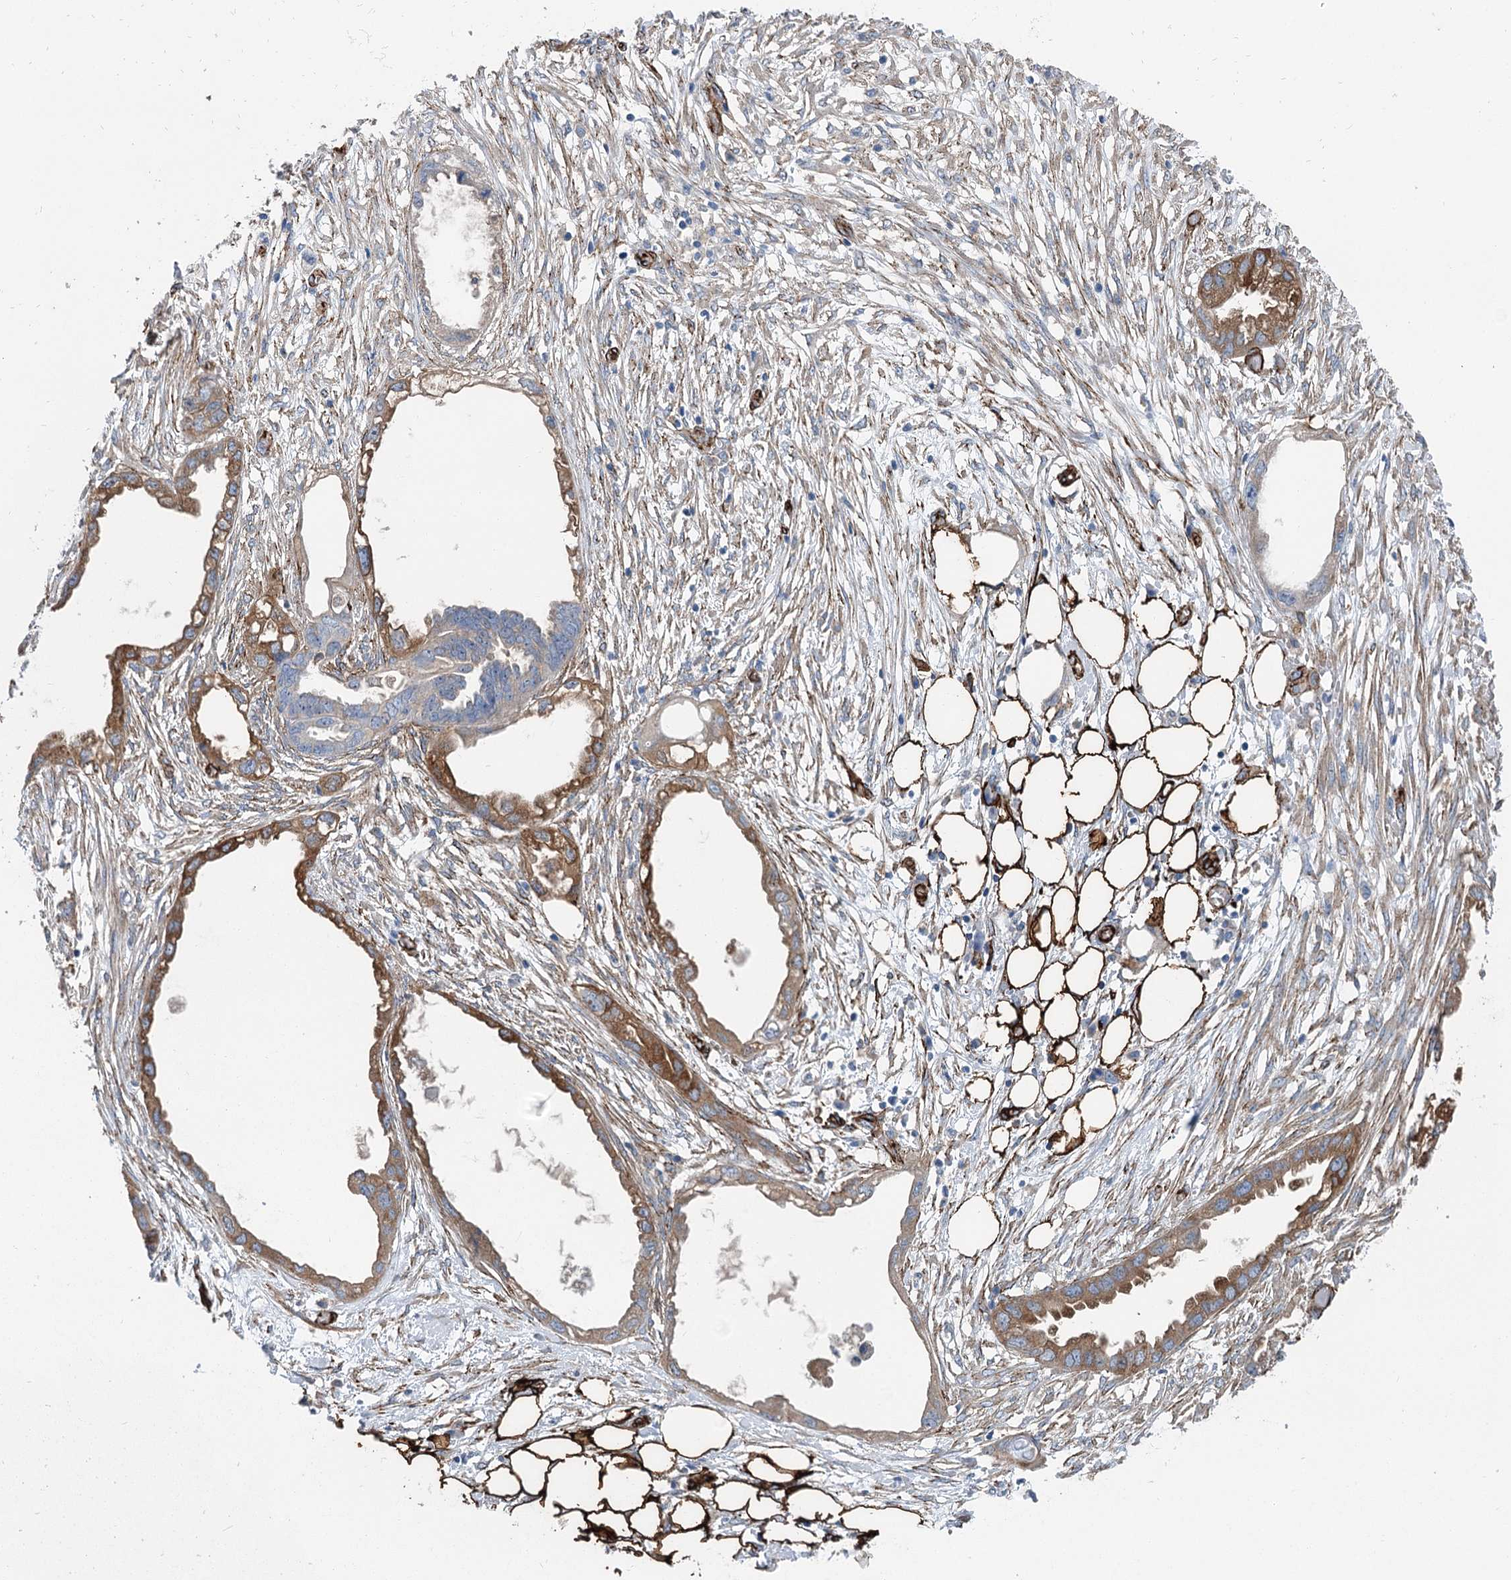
{"staining": {"intensity": "moderate", "quantity": "25%-75%", "location": "cytoplasmic/membranous"}, "tissue": "endometrial cancer", "cell_type": "Tumor cells", "image_type": "cancer", "snomed": [{"axis": "morphology", "description": "Adenocarcinoma, NOS"}, {"axis": "morphology", "description": "Adenocarcinoma, metastatic, NOS"}, {"axis": "topography", "description": "Adipose tissue"}, {"axis": "topography", "description": "Endometrium"}], "caption": "Human metastatic adenocarcinoma (endometrial) stained with a protein marker shows moderate staining in tumor cells.", "gene": "IQSEC1", "patient": {"sex": "female", "age": 67}}